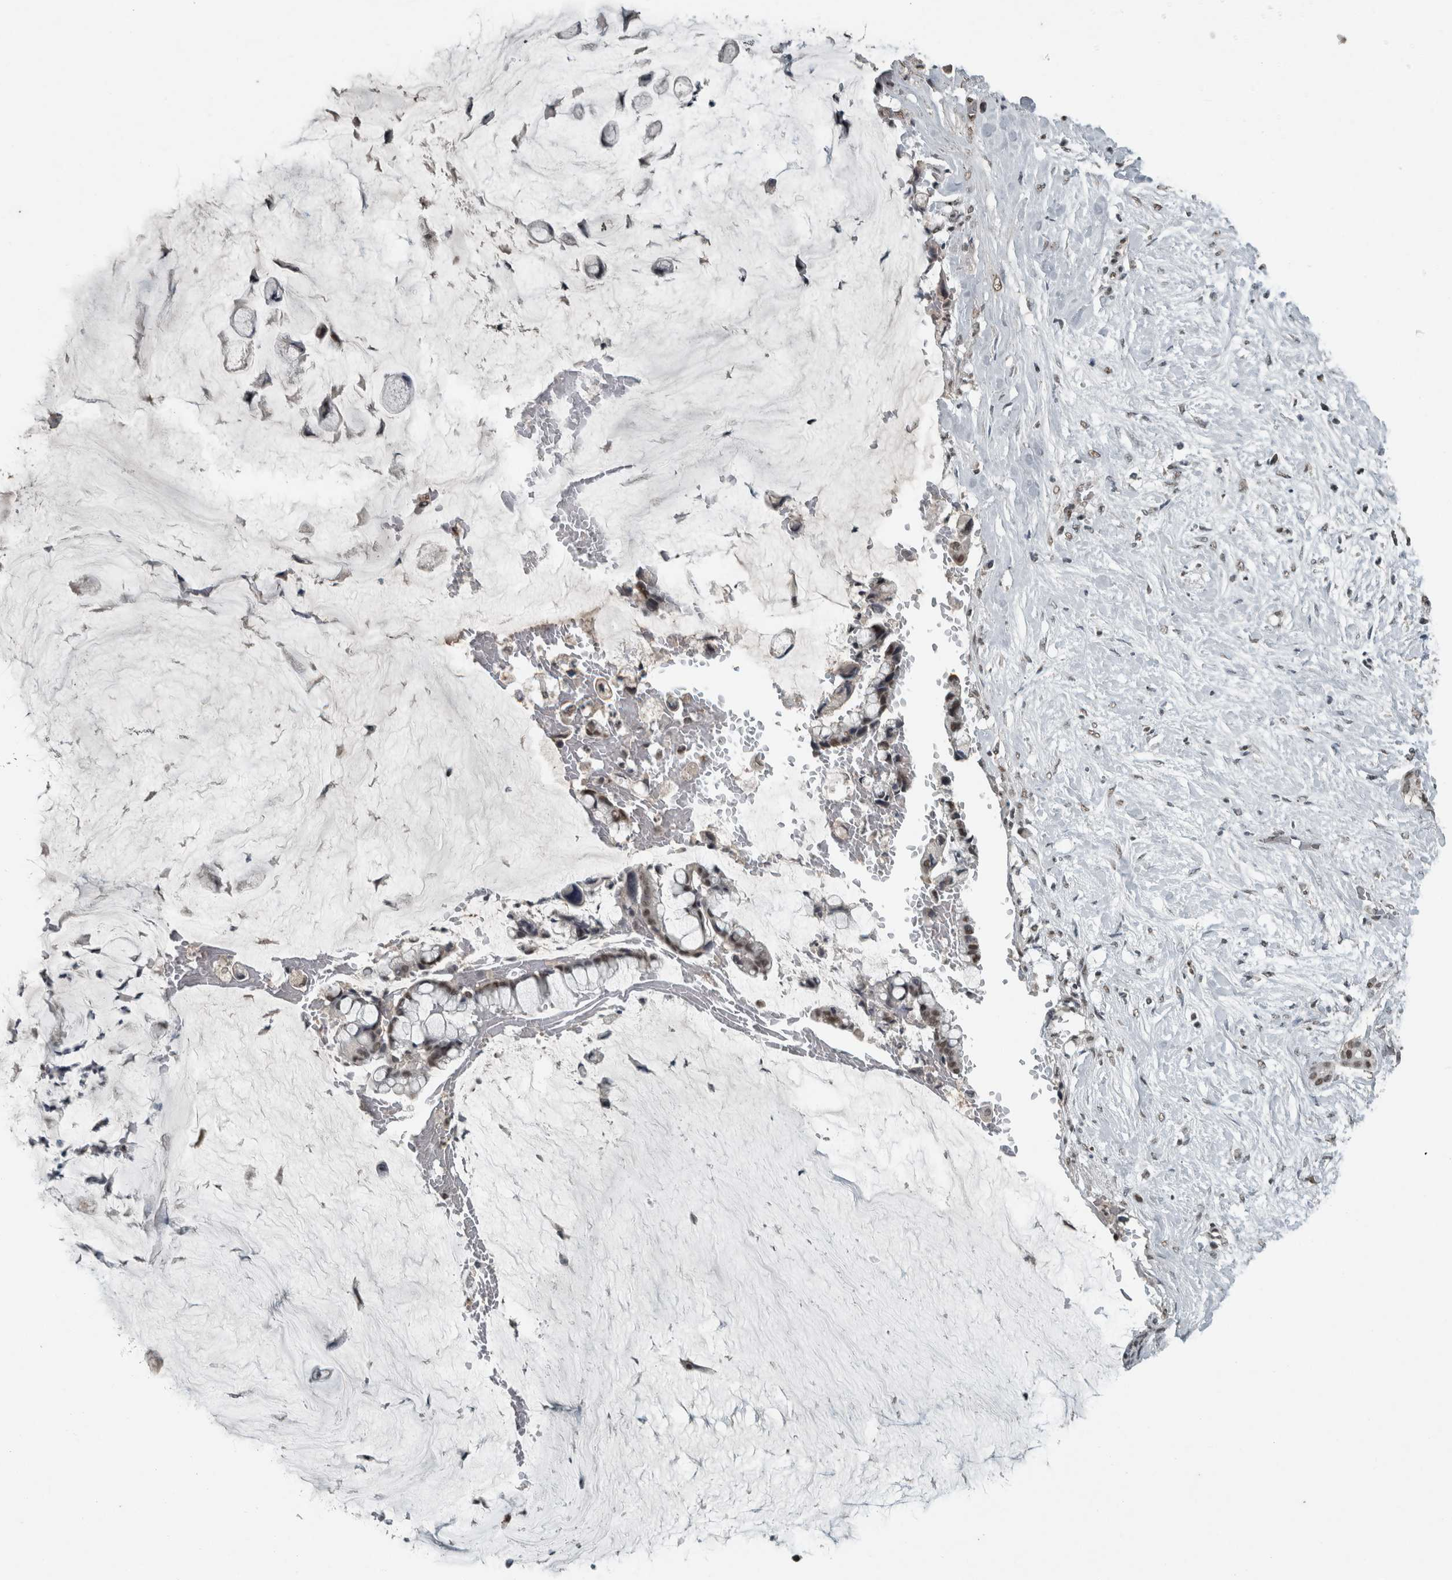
{"staining": {"intensity": "weak", "quantity": ">75%", "location": "nuclear"}, "tissue": "pancreatic cancer", "cell_type": "Tumor cells", "image_type": "cancer", "snomed": [{"axis": "morphology", "description": "Adenocarcinoma, NOS"}, {"axis": "topography", "description": "Pancreas"}], "caption": "Approximately >75% of tumor cells in pancreatic adenocarcinoma exhibit weak nuclear protein expression as visualized by brown immunohistochemical staining.", "gene": "ZNF24", "patient": {"sex": "male", "age": 41}}